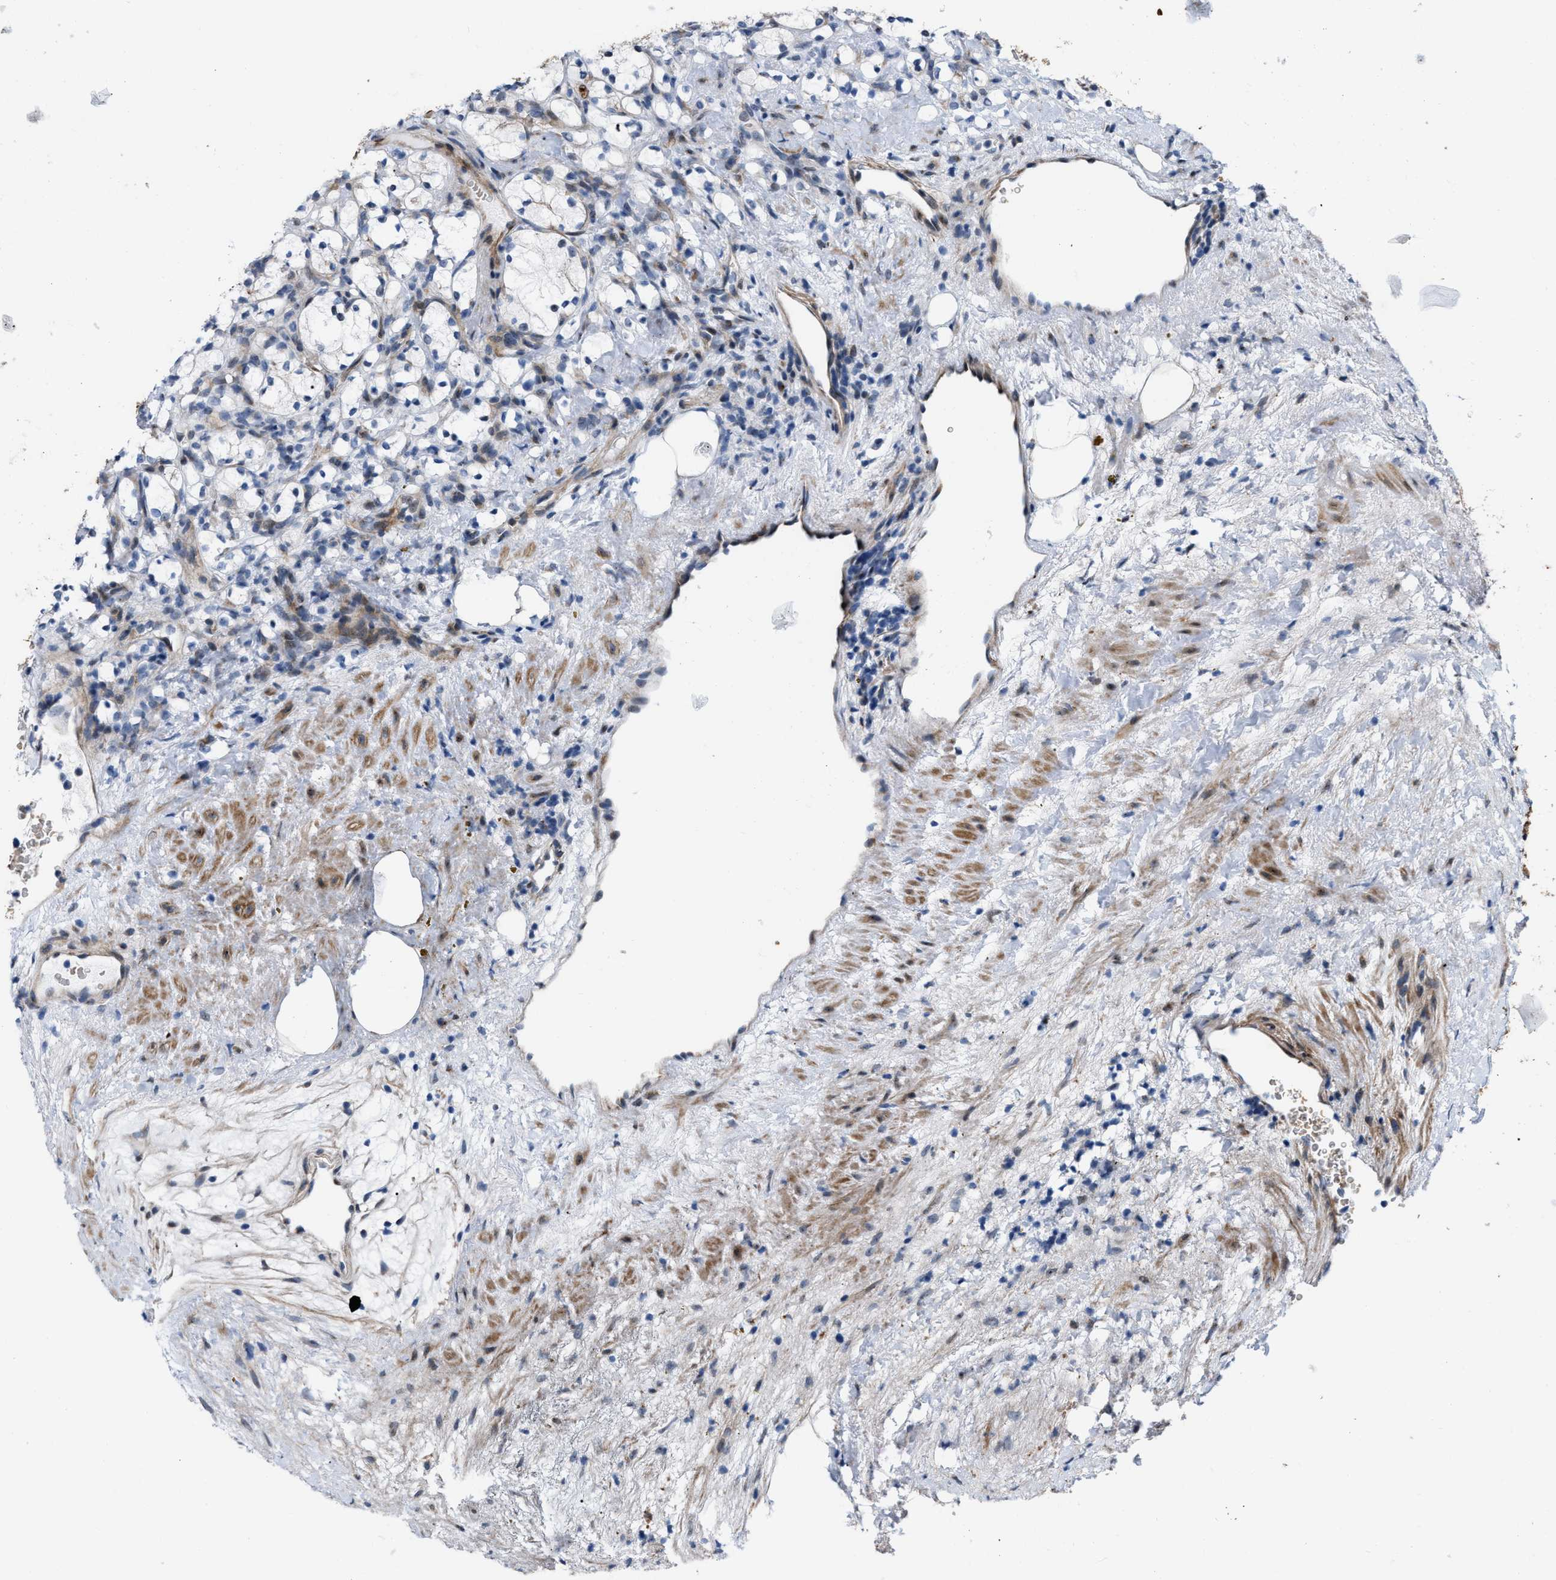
{"staining": {"intensity": "negative", "quantity": "none", "location": "none"}, "tissue": "renal cancer", "cell_type": "Tumor cells", "image_type": "cancer", "snomed": [{"axis": "morphology", "description": "Adenocarcinoma, NOS"}, {"axis": "topography", "description": "Kidney"}], "caption": "A photomicrograph of human renal cancer is negative for staining in tumor cells. (DAB immunohistochemistry (IHC) visualized using brightfield microscopy, high magnification).", "gene": "POLR1F", "patient": {"sex": "female", "age": 69}}